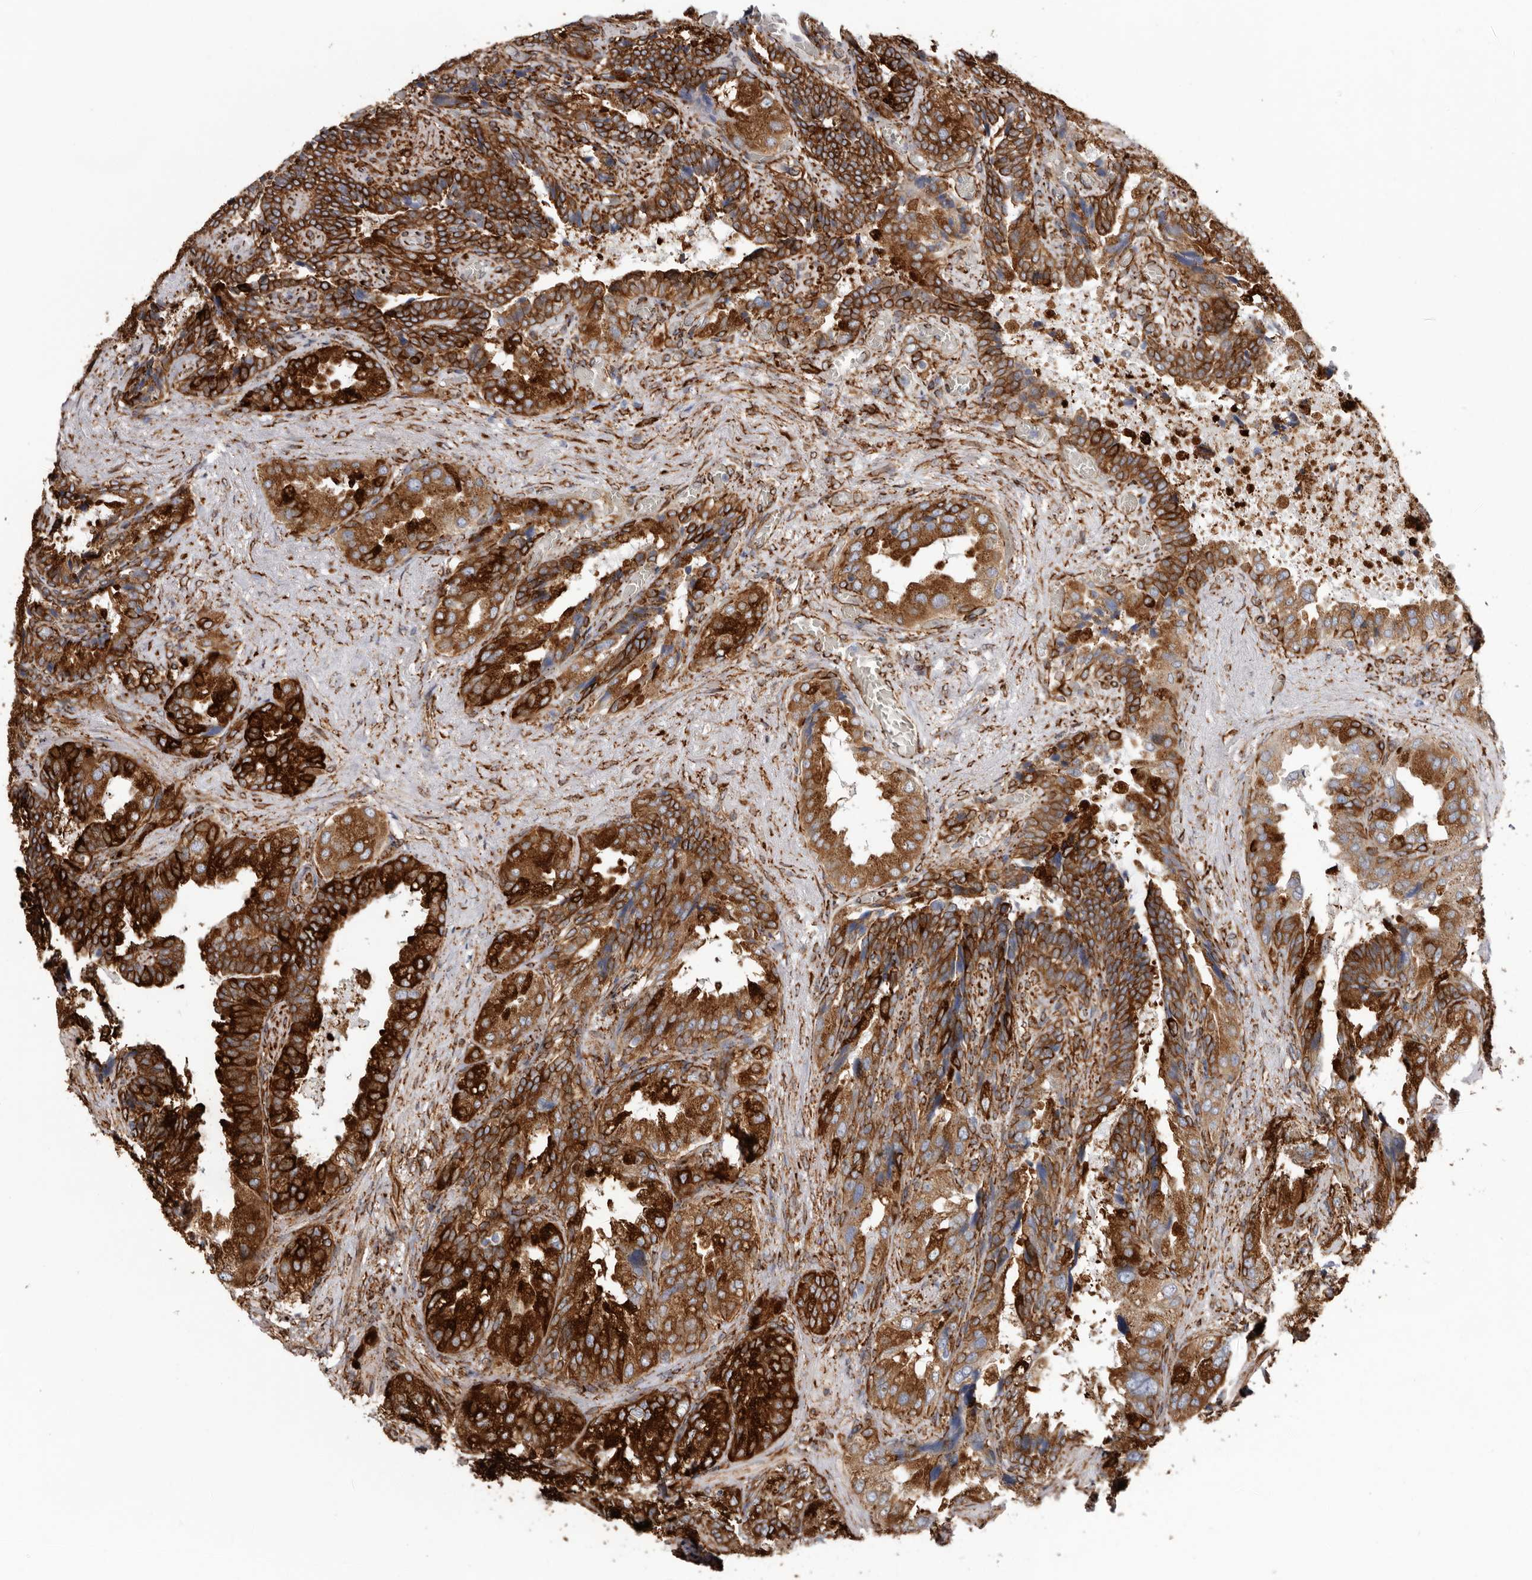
{"staining": {"intensity": "strong", "quantity": ">75%", "location": "cytoplasmic/membranous"}, "tissue": "seminal vesicle", "cell_type": "Glandular cells", "image_type": "normal", "snomed": [{"axis": "morphology", "description": "Normal tissue, NOS"}, {"axis": "topography", "description": "Seminal veicle"}, {"axis": "topography", "description": "Peripheral nerve tissue"}], "caption": "Protein expression by IHC displays strong cytoplasmic/membranous staining in approximately >75% of glandular cells in unremarkable seminal vesicle.", "gene": "SEMA3E", "patient": {"sex": "male", "age": 63}}